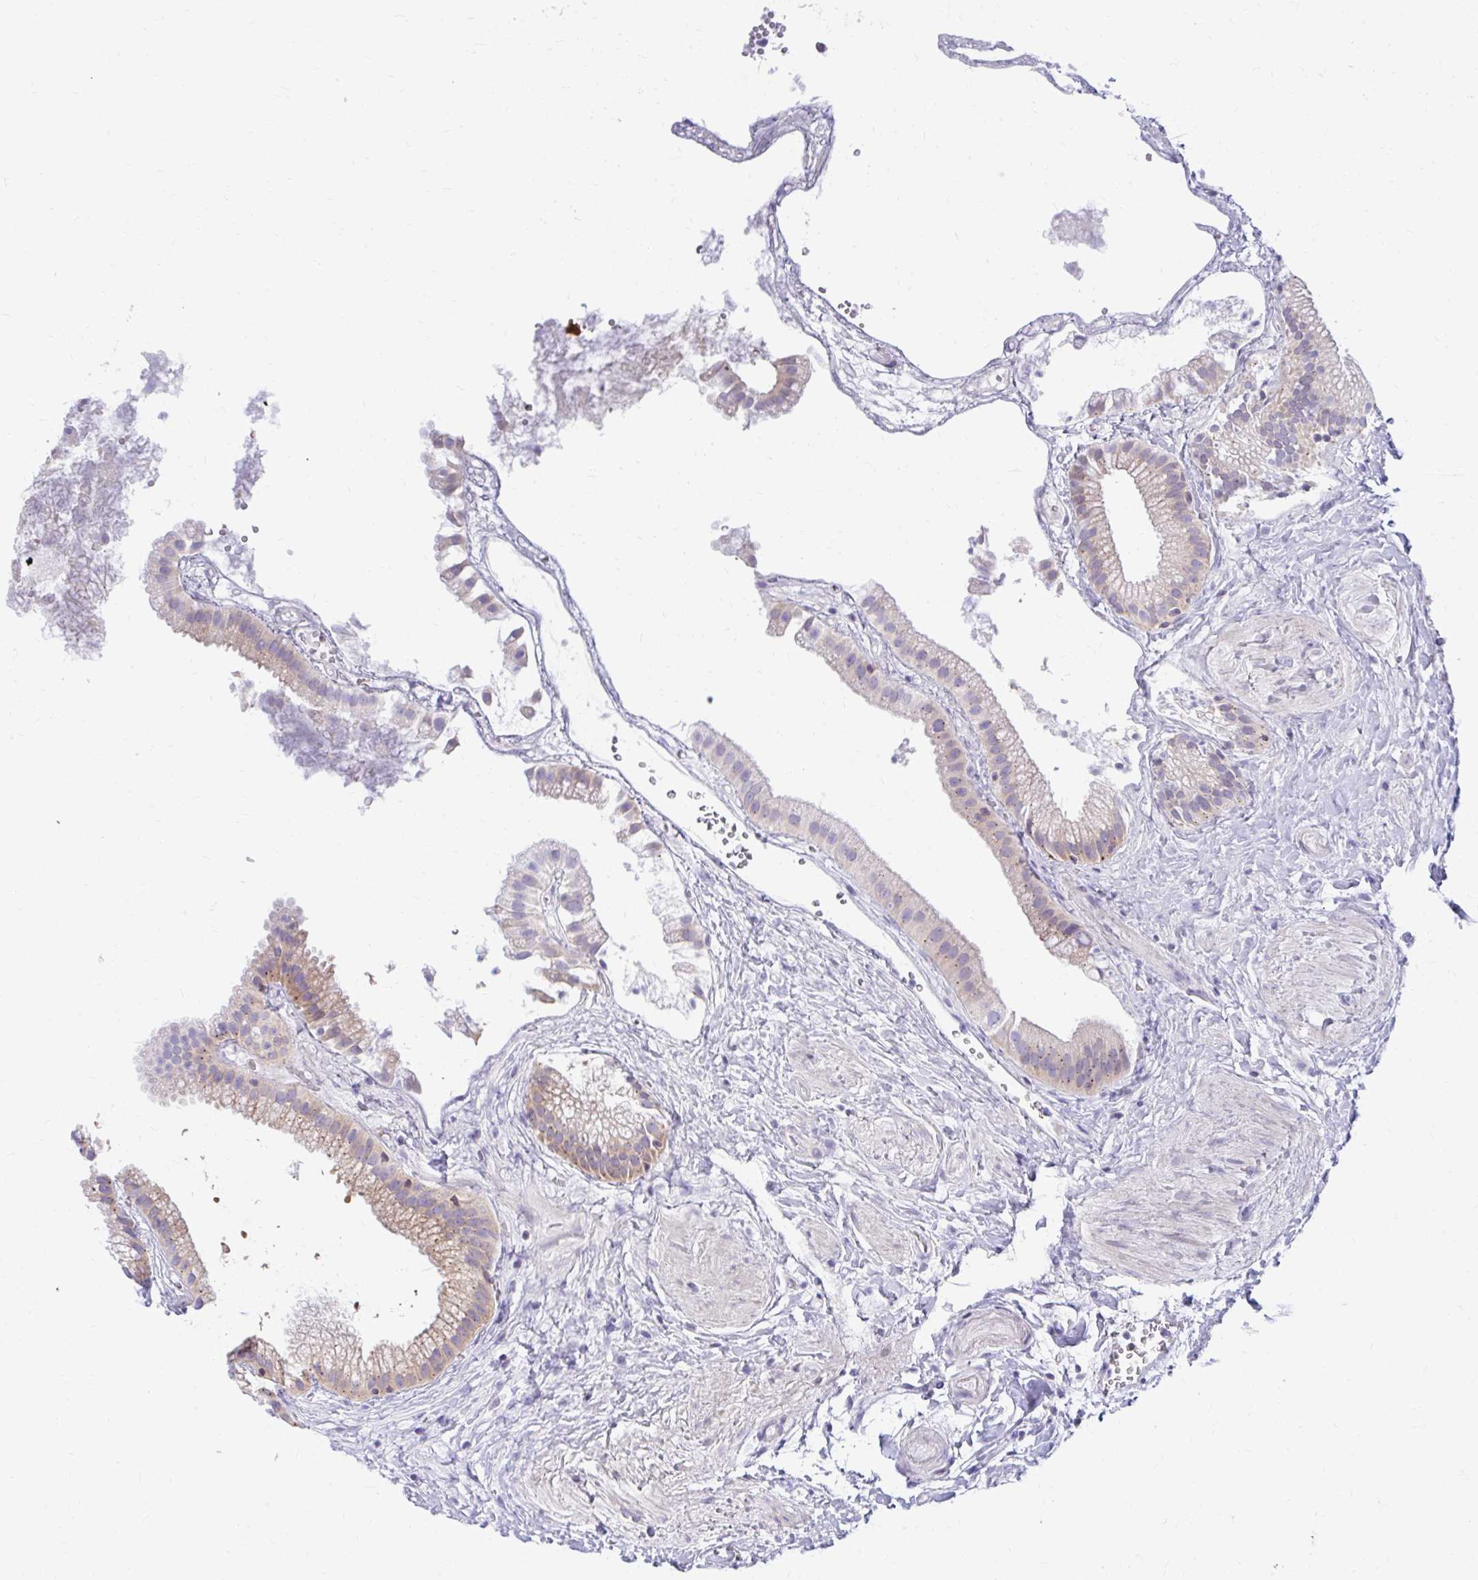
{"staining": {"intensity": "moderate", "quantity": "25%-75%", "location": "cytoplasmic/membranous"}, "tissue": "gallbladder", "cell_type": "Glandular cells", "image_type": "normal", "snomed": [{"axis": "morphology", "description": "Normal tissue, NOS"}, {"axis": "topography", "description": "Gallbladder"}], "caption": "Moderate cytoplasmic/membranous expression is identified in about 25%-75% of glandular cells in benign gallbladder.", "gene": "RADIL", "patient": {"sex": "female", "age": 63}}